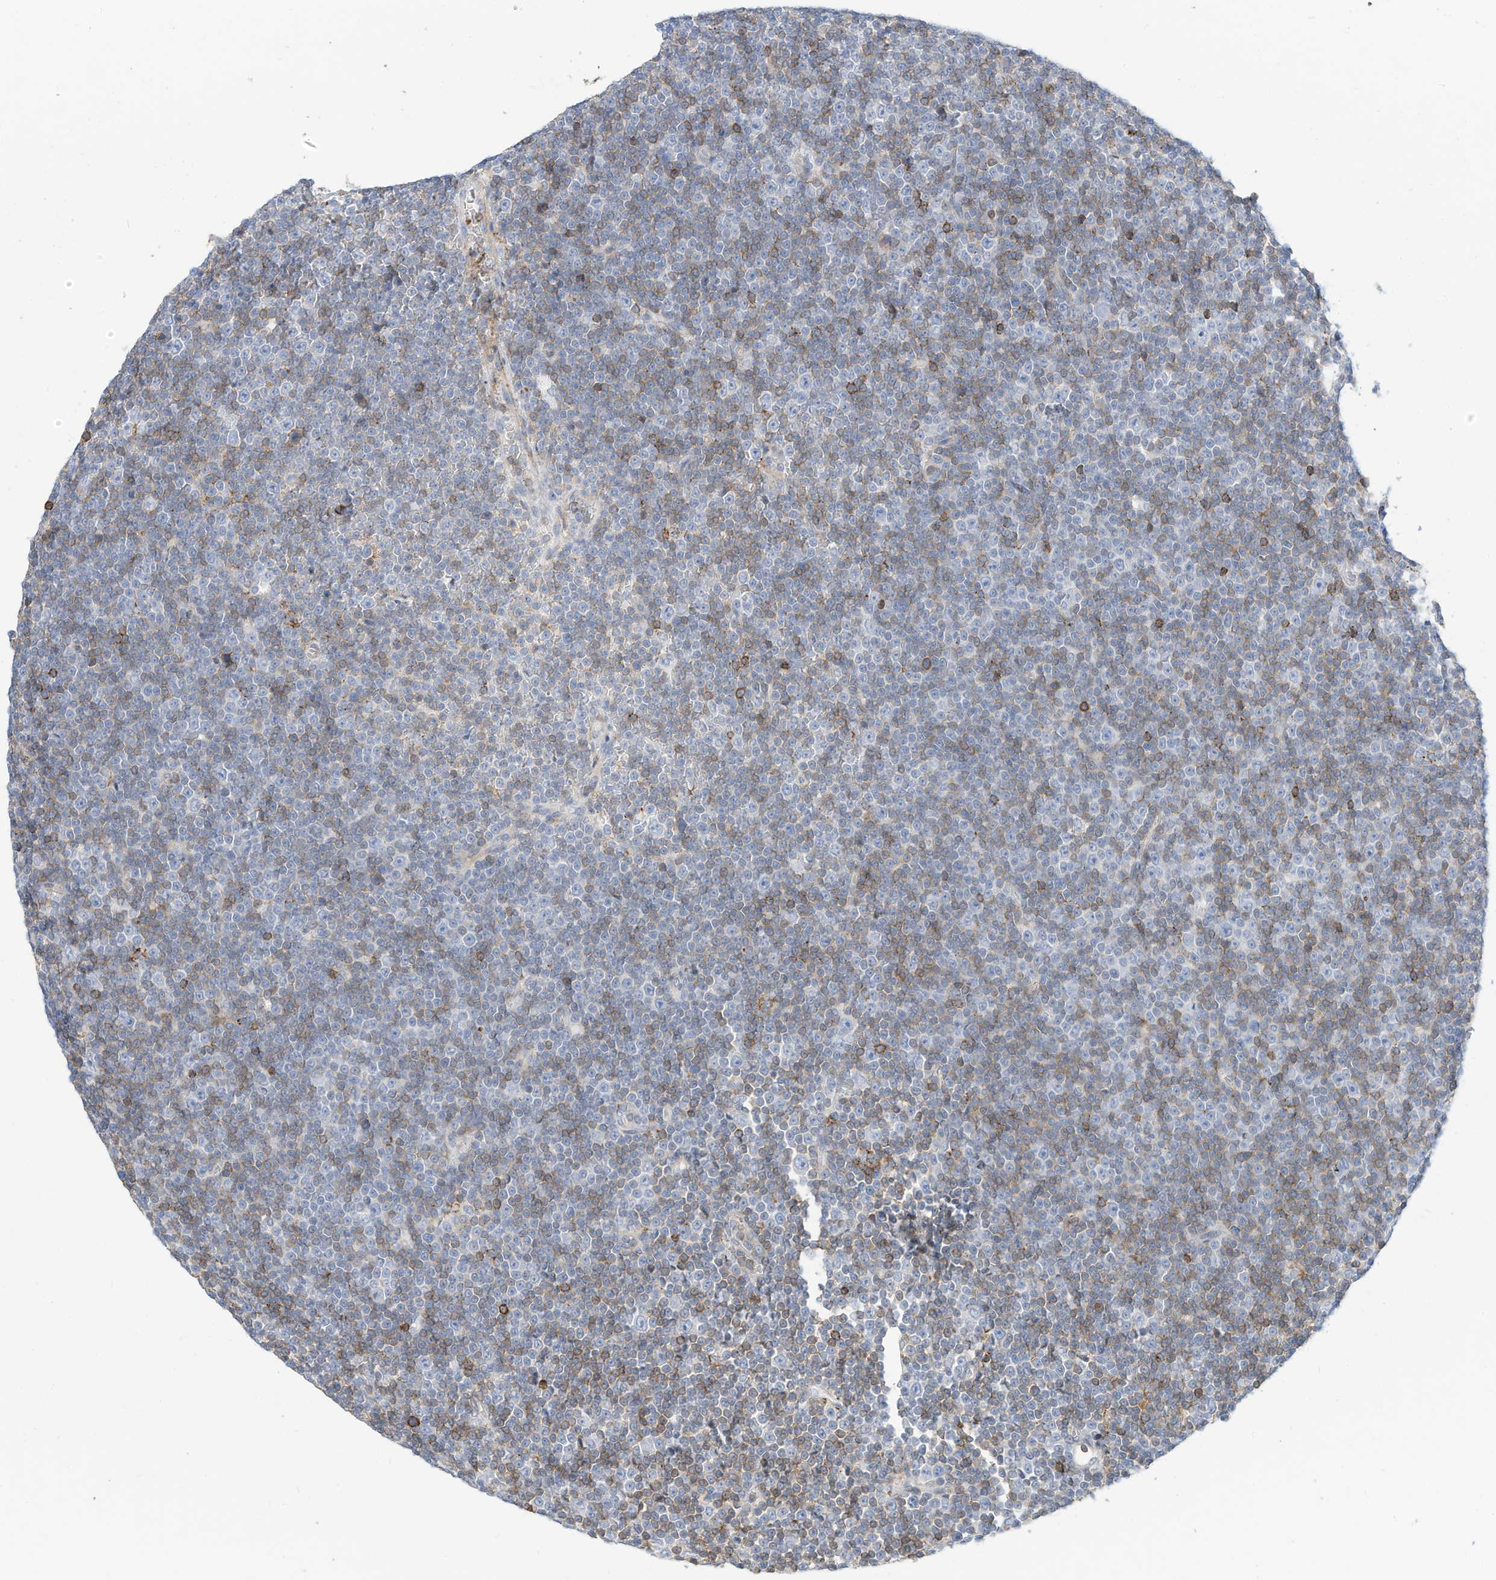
{"staining": {"intensity": "moderate", "quantity": "25%-75%", "location": "cytoplasmic/membranous"}, "tissue": "lymphoma", "cell_type": "Tumor cells", "image_type": "cancer", "snomed": [{"axis": "morphology", "description": "Malignant lymphoma, non-Hodgkin's type, Low grade"}, {"axis": "topography", "description": "Lymph node"}], "caption": "Immunohistochemistry (IHC) micrograph of human low-grade malignant lymphoma, non-Hodgkin's type stained for a protein (brown), which exhibits medium levels of moderate cytoplasmic/membranous staining in about 25%-75% of tumor cells.", "gene": "TXNDC9", "patient": {"sex": "female", "age": 67}}